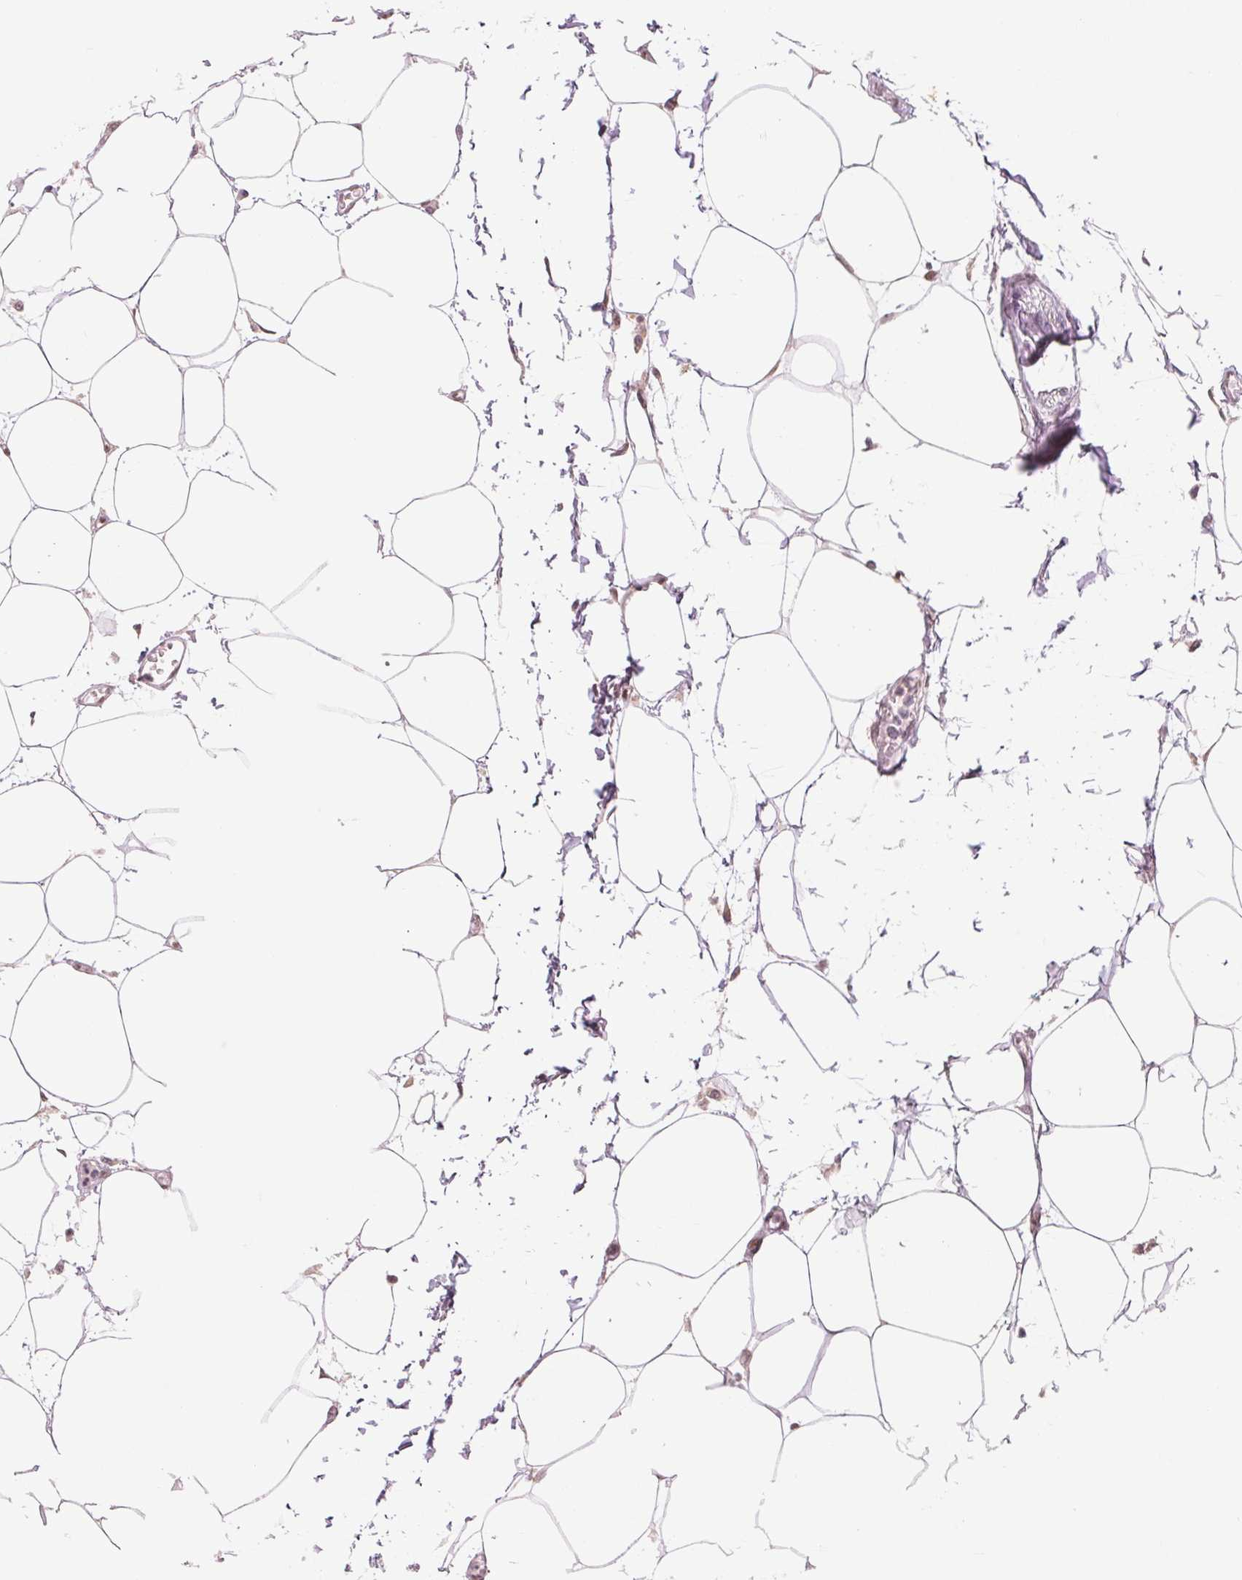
{"staining": {"intensity": "weak", "quantity": "<25%", "location": "cytoplasmic/membranous"}, "tissue": "breast cancer", "cell_type": "Tumor cells", "image_type": "cancer", "snomed": [{"axis": "morphology", "description": "Duct carcinoma"}, {"axis": "topography", "description": "Breast"}], "caption": "Immunohistochemical staining of breast cancer exhibits no significant expression in tumor cells.", "gene": "ARHGAP32", "patient": {"sex": "female", "age": 91}}